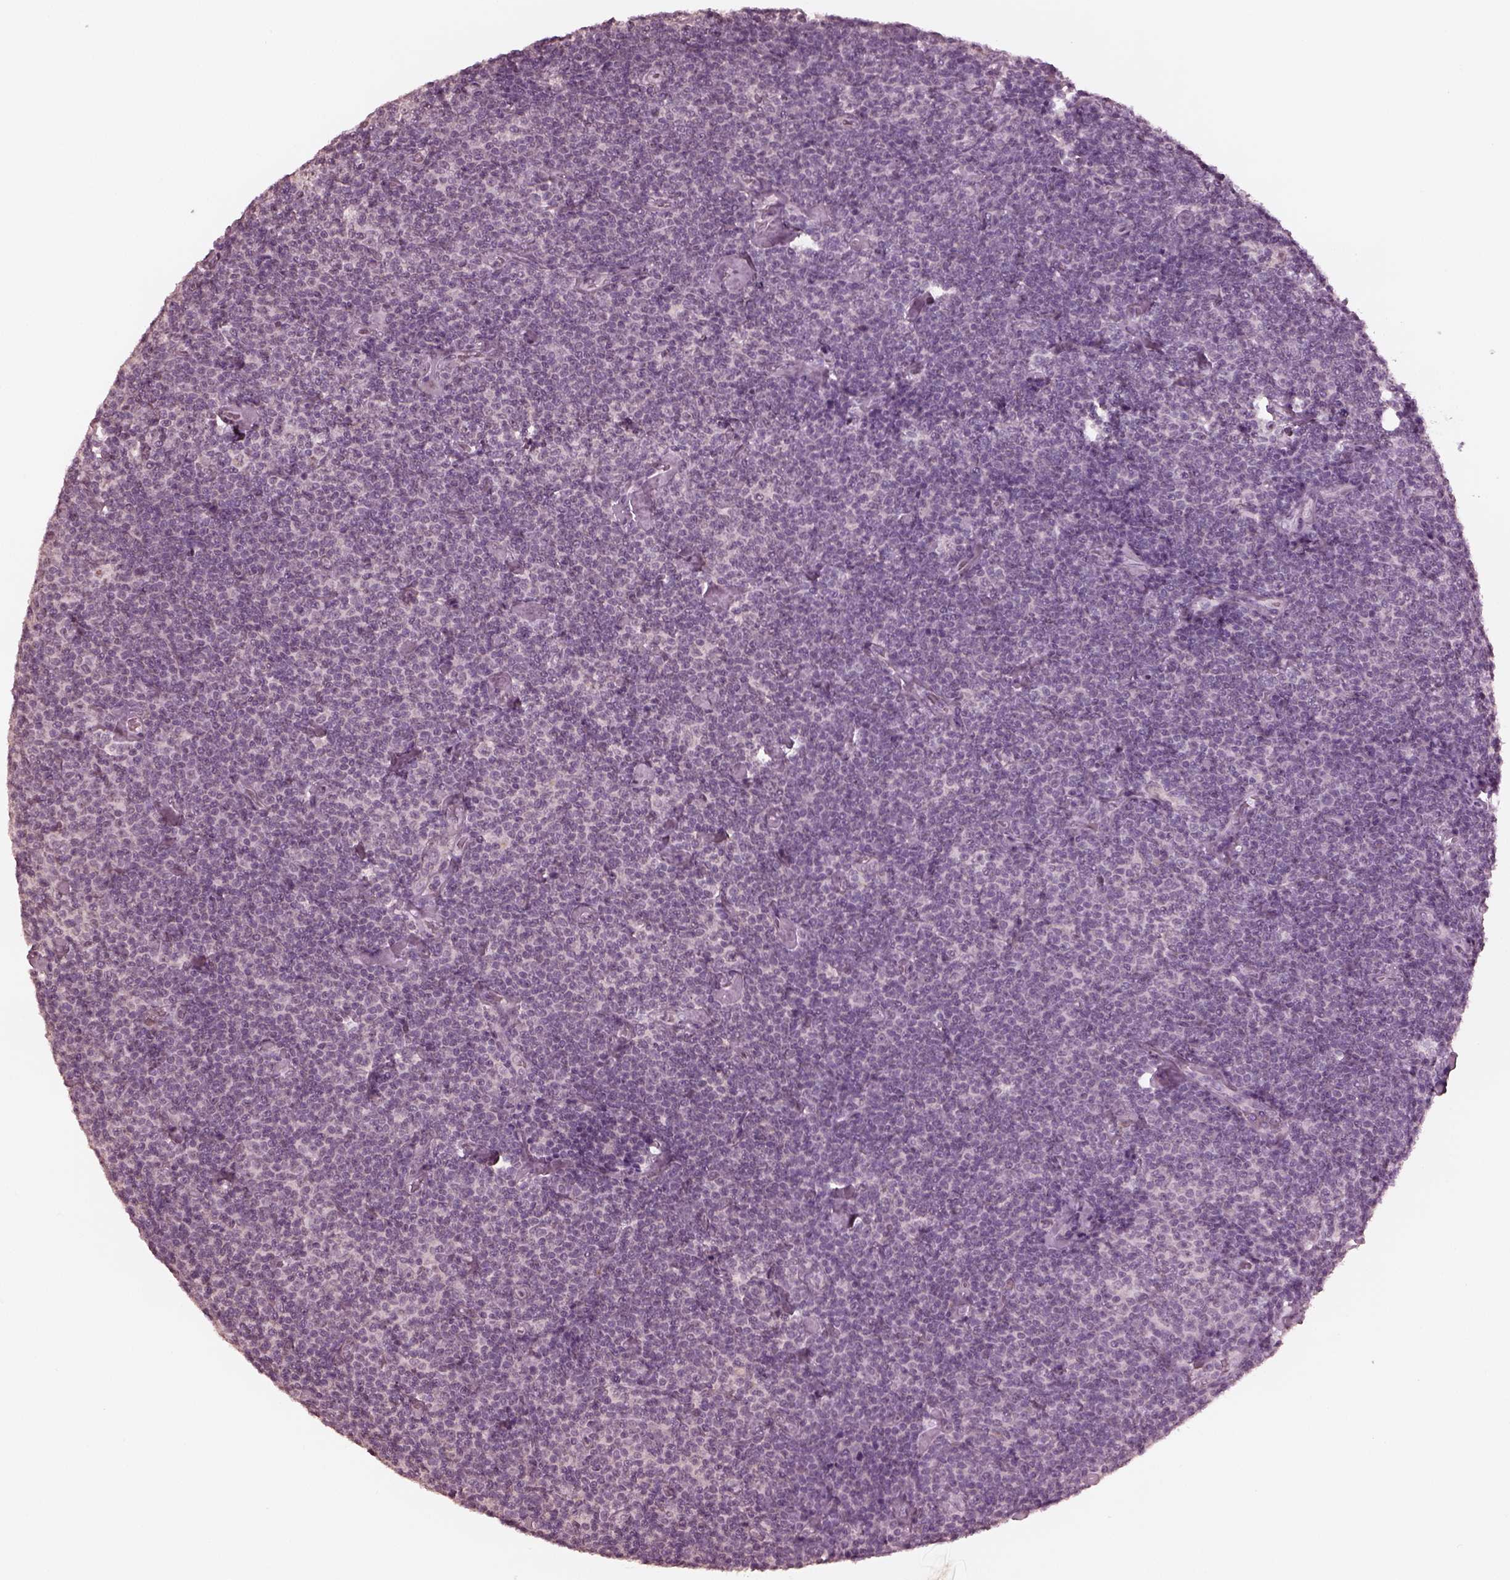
{"staining": {"intensity": "negative", "quantity": "none", "location": "none"}, "tissue": "lymphoma", "cell_type": "Tumor cells", "image_type": "cancer", "snomed": [{"axis": "morphology", "description": "Malignant lymphoma, non-Hodgkin's type, Low grade"}, {"axis": "topography", "description": "Lymph node"}], "caption": "Micrograph shows no protein staining in tumor cells of low-grade malignant lymphoma, non-Hodgkin's type tissue.", "gene": "KRT79", "patient": {"sex": "male", "age": 81}}